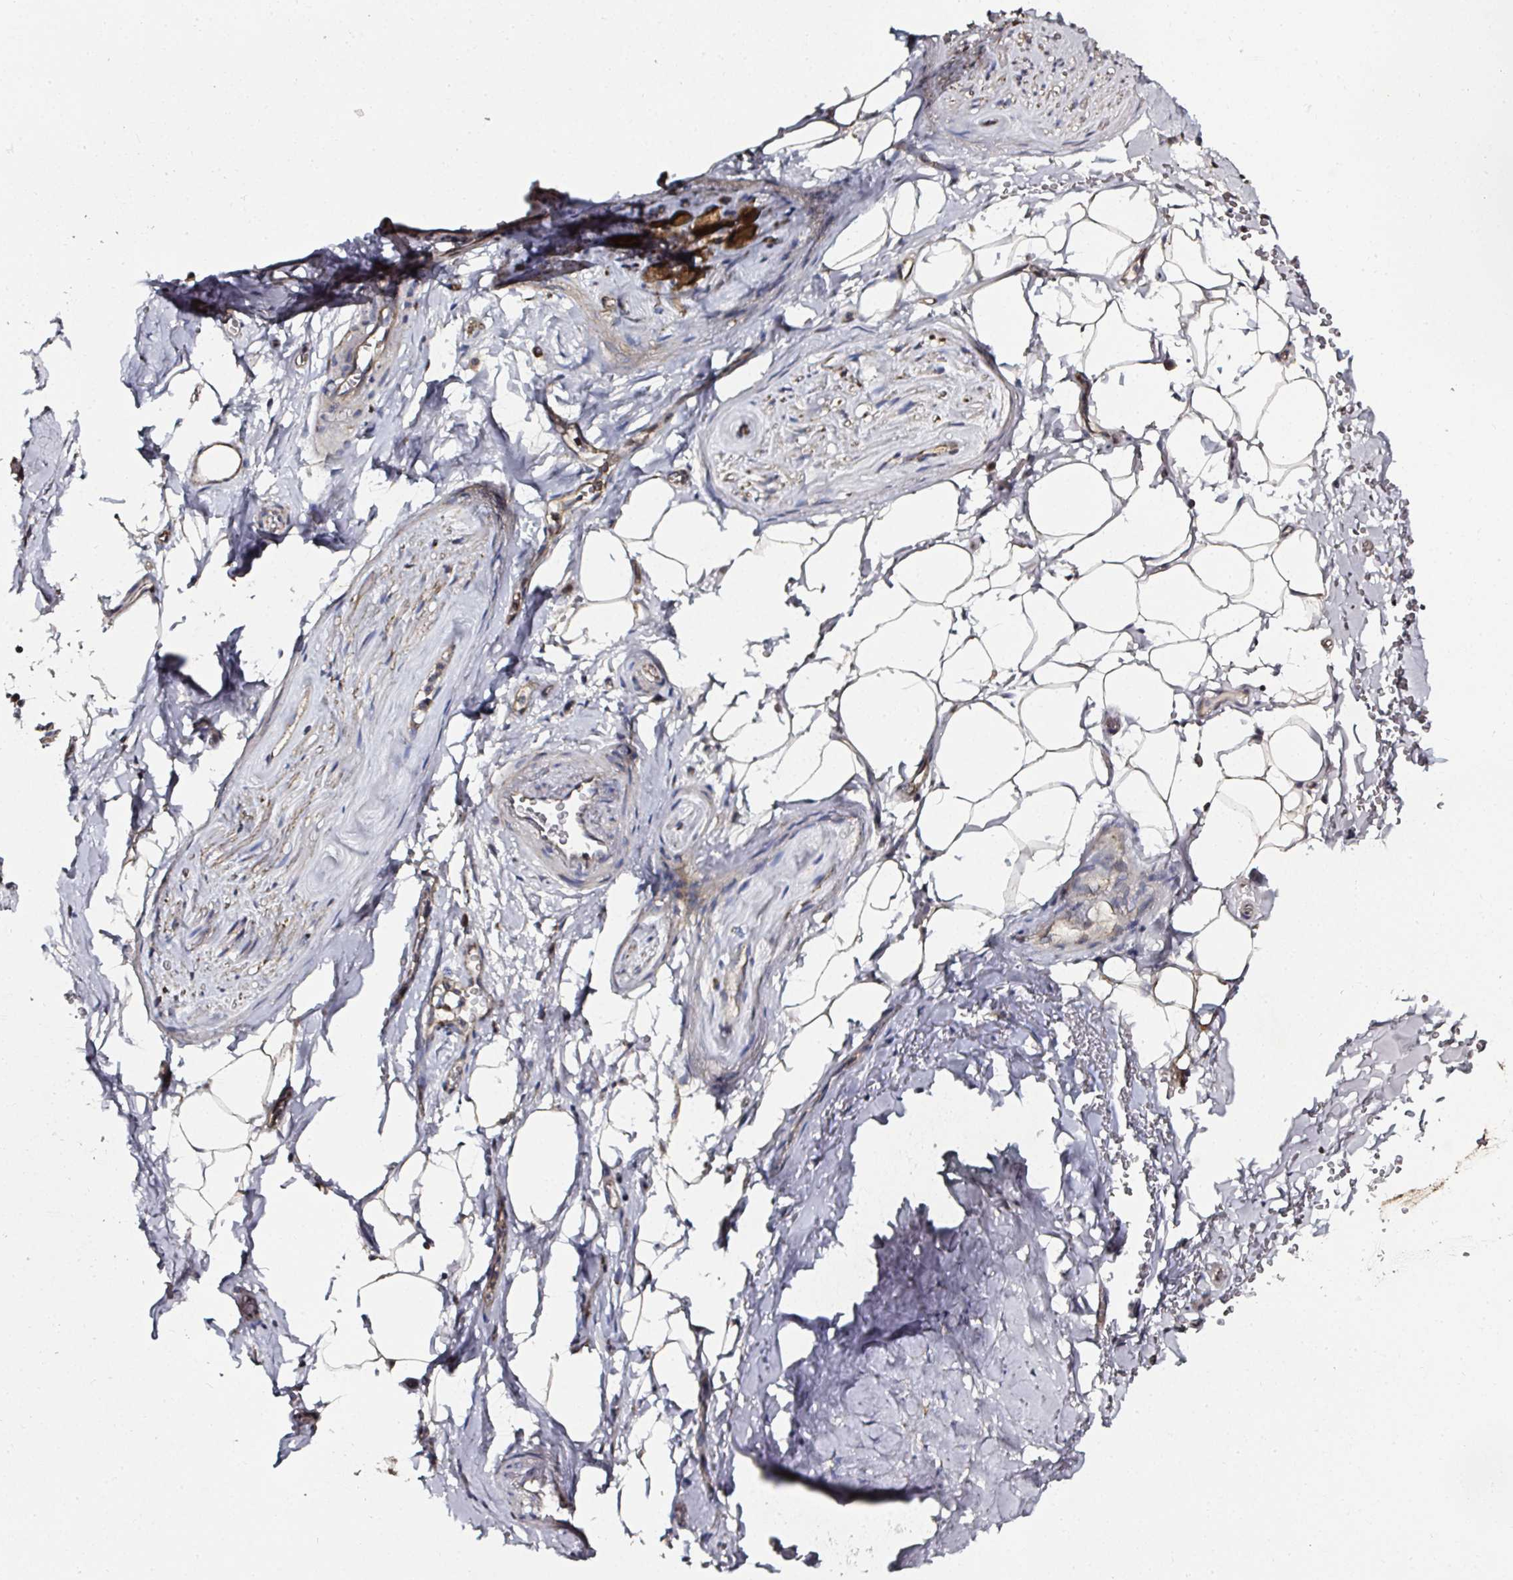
{"staining": {"intensity": "weak", "quantity": ">75%", "location": "cytoplasmic/membranous"}, "tissue": "adipose tissue", "cell_type": "Adipocytes", "image_type": "normal", "snomed": [{"axis": "morphology", "description": "Normal tissue, NOS"}, {"axis": "topography", "description": "Lymph node"}, {"axis": "topography", "description": "Cartilage tissue"}, {"axis": "topography", "description": "Bronchus"}], "caption": "The image reveals a brown stain indicating the presence of a protein in the cytoplasmic/membranous of adipocytes in adipose tissue.", "gene": "ATAD3A", "patient": {"sex": "female", "age": 70}}